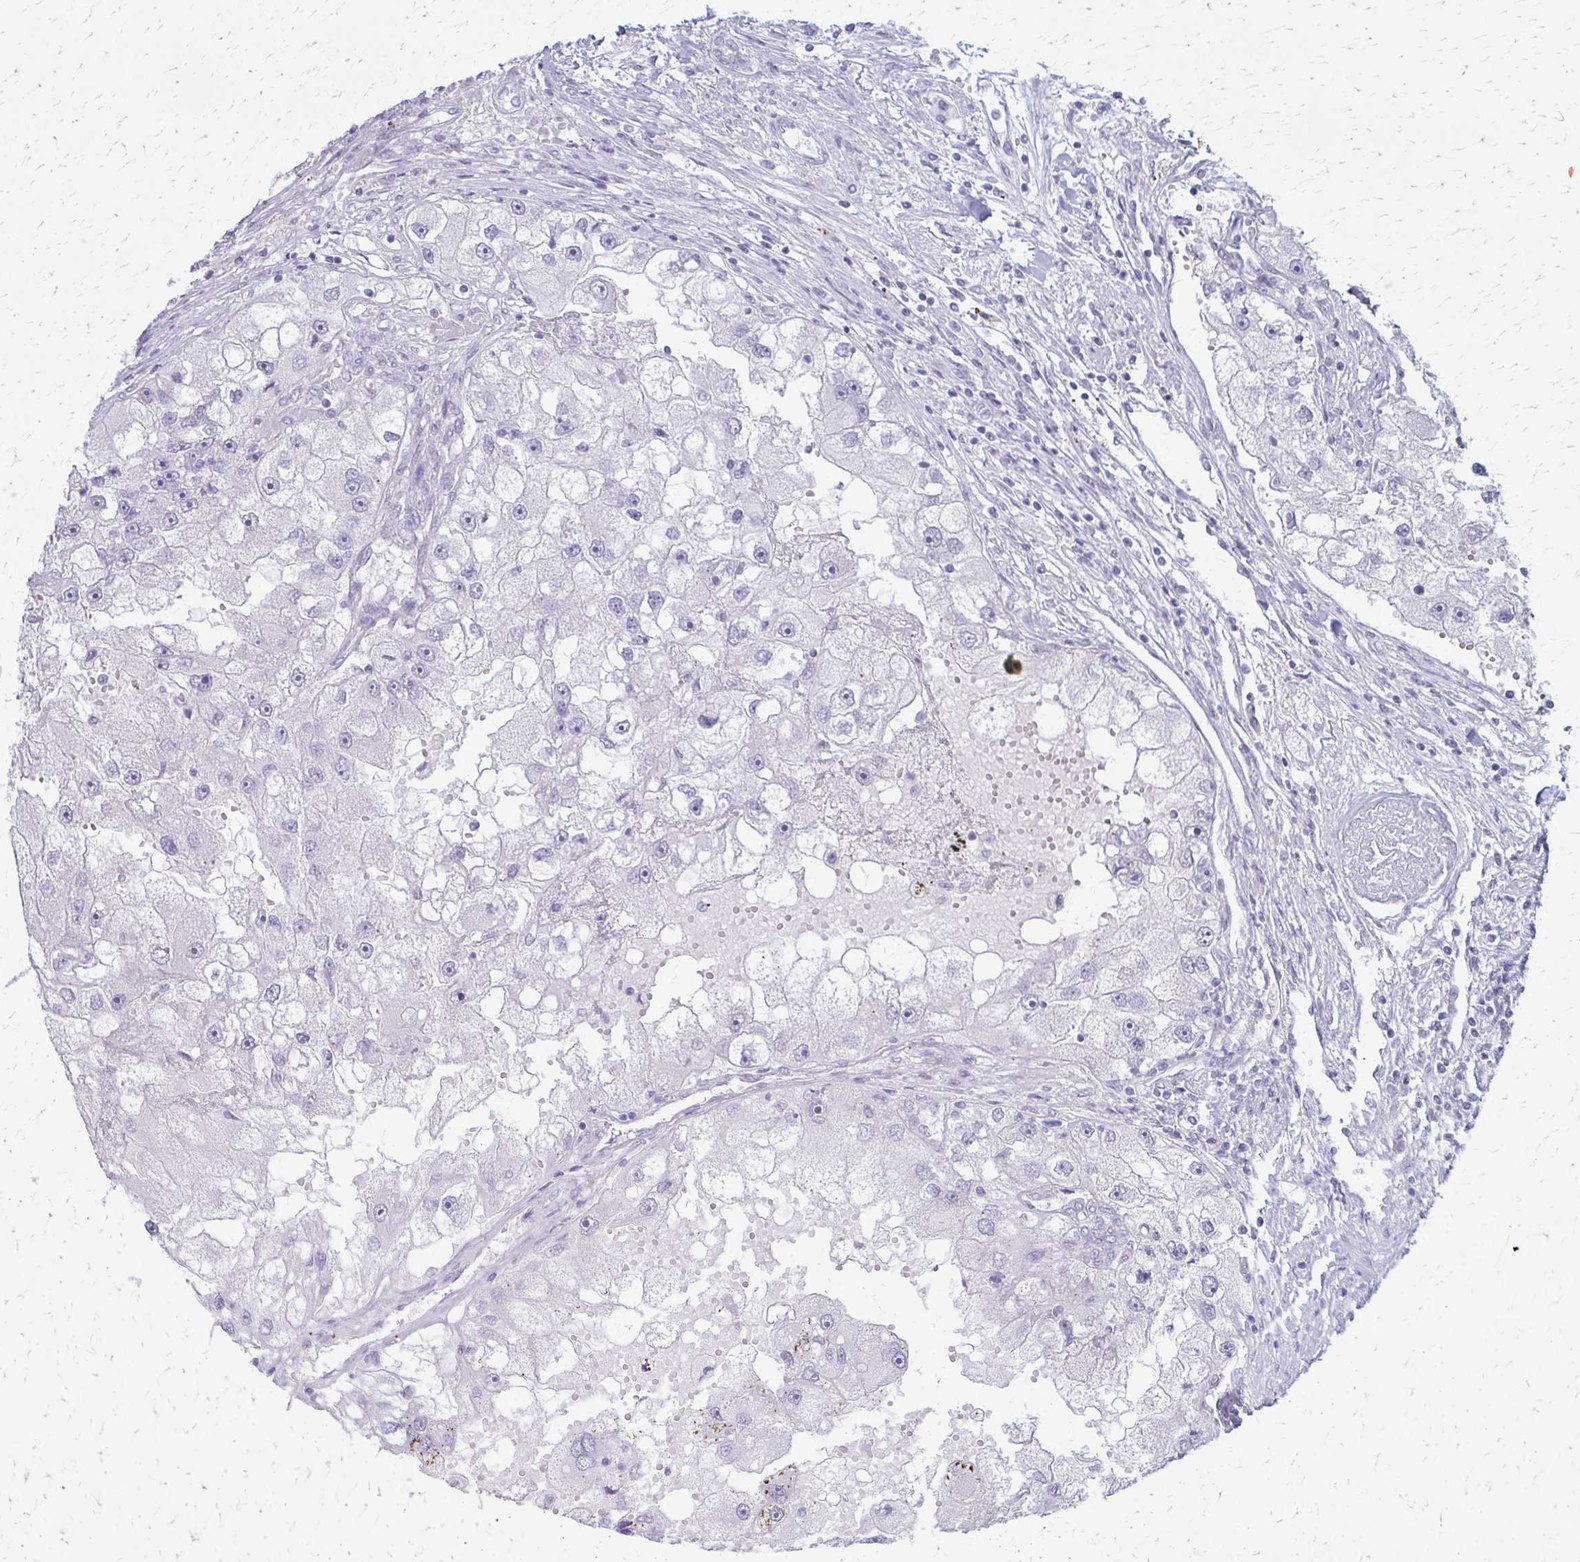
{"staining": {"intensity": "negative", "quantity": "none", "location": "none"}, "tissue": "renal cancer", "cell_type": "Tumor cells", "image_type": "cancer", "snomed": [{"axis": "morphology", "description": "Adenocarcinoma, NOS"}, {"axis": "topography", "description": "Kidney"}], "caption": "This photomicrograph is of renal cancer stained with immunohistochemistry to label a protein in brown with the nuclei are counter-stained blue. There is no expression in tumor cells. (Stains: DAB (3,3'-diaminobenzidine) immunohistochemistry with hematoxylin counter stain, Microscopy: brightfield microscopy at high magnification).", "gene": "PRKRA", "patient": {"sex": "male", "age": 63}}